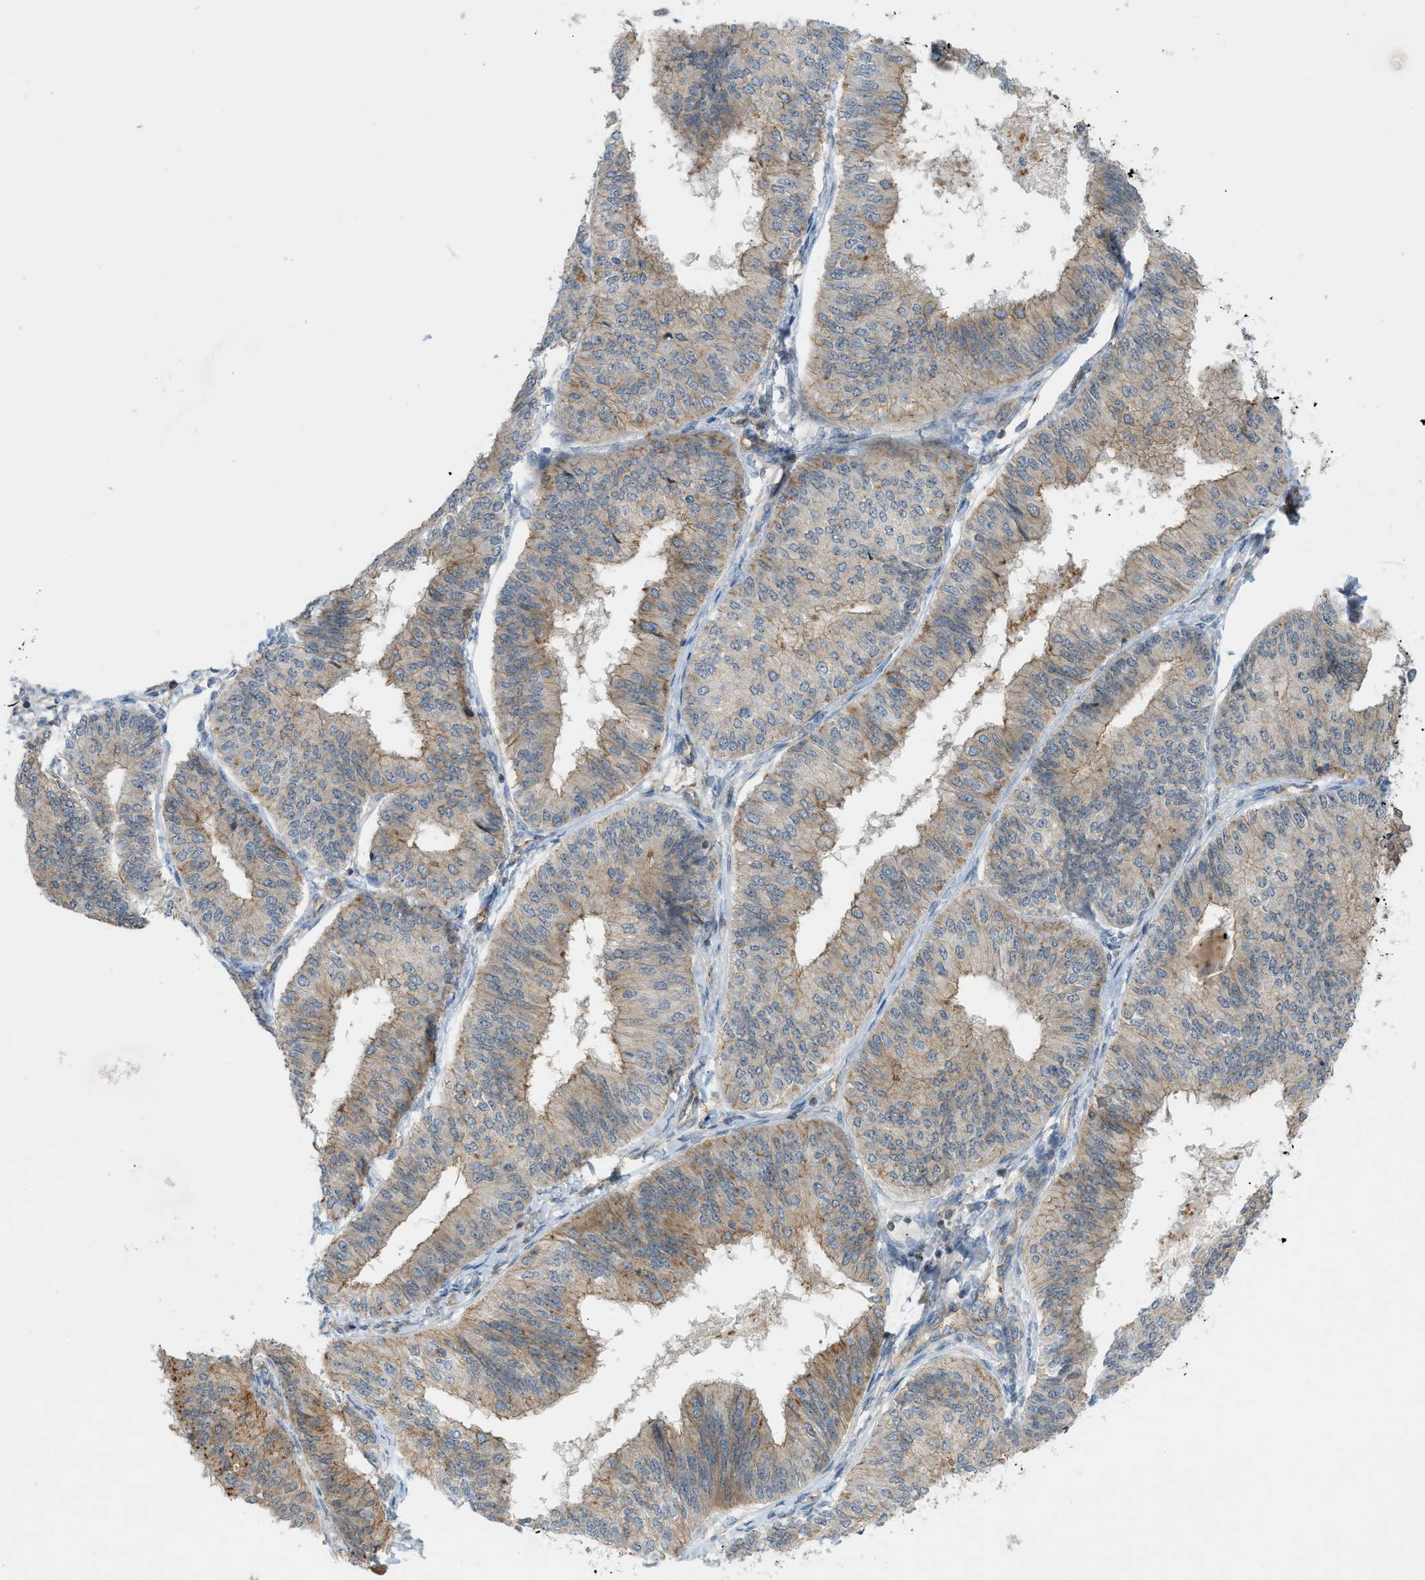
{"staining": {"intensity": "moderate", "quantity": "25%-75%", "location": "cytoplasmic/membranous"}, "tissue": "endometrial cancer", "cell_type": "Tumor cells", "image_type": "cancer", "snomed": [{"axis": "morphology", "description": "Adenocarcinoma, NOS"}, {"axis": "topography", "description": "Endometrium"}], "caption": "This micrograph reveals endometrial adenocarcinoma stained with immunohistochemistry (IHC) to label a protein in brown. The cytoplasmic/membranous of tumor cells show moderate positivity for the protein. Nuclei are counter-stained blue.", "gene": "GRK6", "patient": {"sex": "female", "age": 58}}